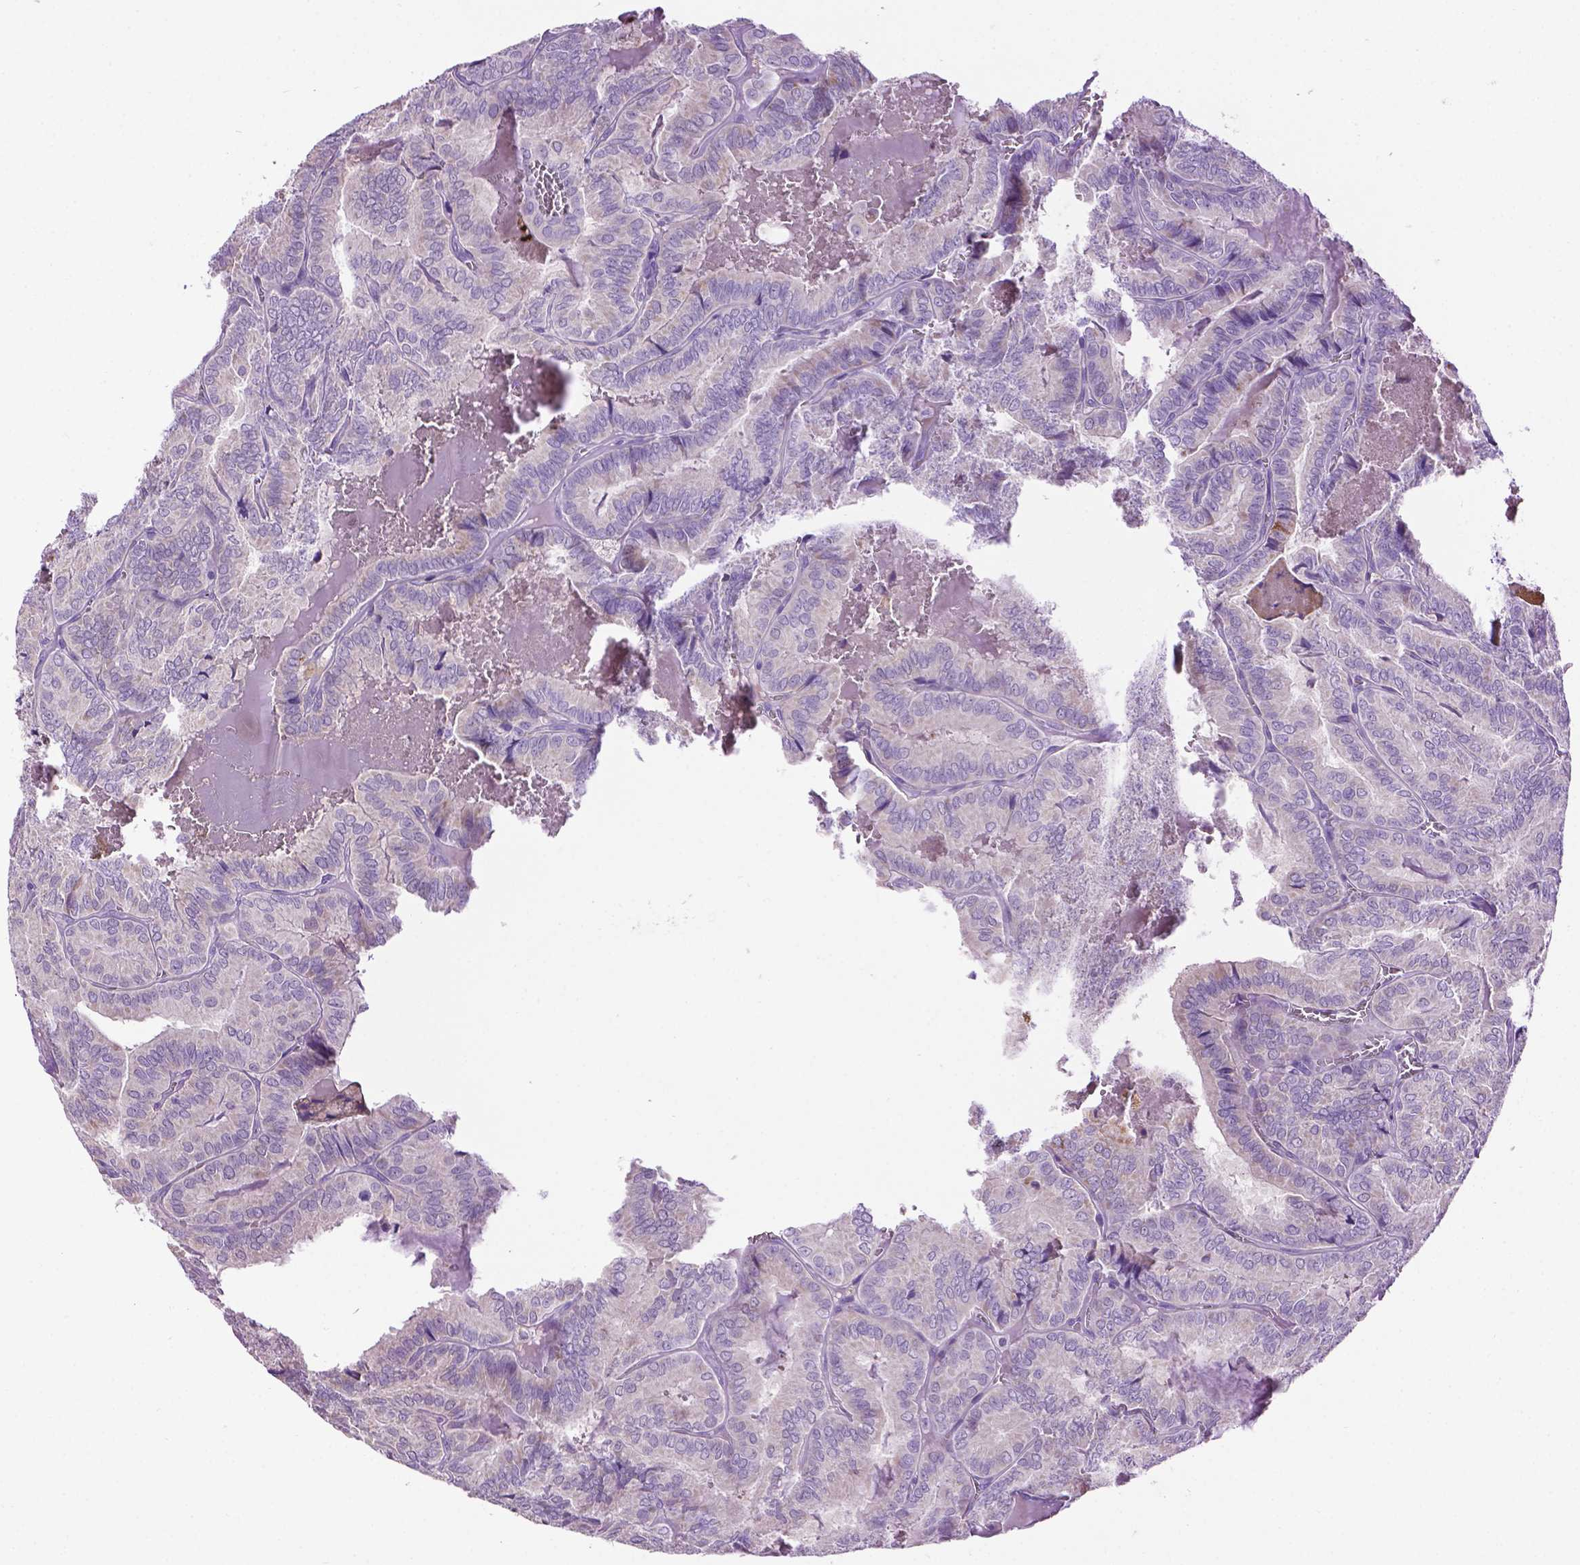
{"staining": {"intensity": "negative", "quantity": "none", "location": "none"}, "tissue": "thyroid cancer", "cell_type": "Tumor cells", "image_type": "cancer", "snomed": [{"axis": "morphology", "description": "Papillary adenocarcinoma, NOS"}, {"axis": "topography", "description": "Thyroid gland"}], "caption": "An immunohistochemistry (IHC) image of thyroid cancer is shown. There is no staining in tumor cells of thyroid cancer.", "gene": "TMEM132E", "patient": {"sex": "female", "age": 75}}